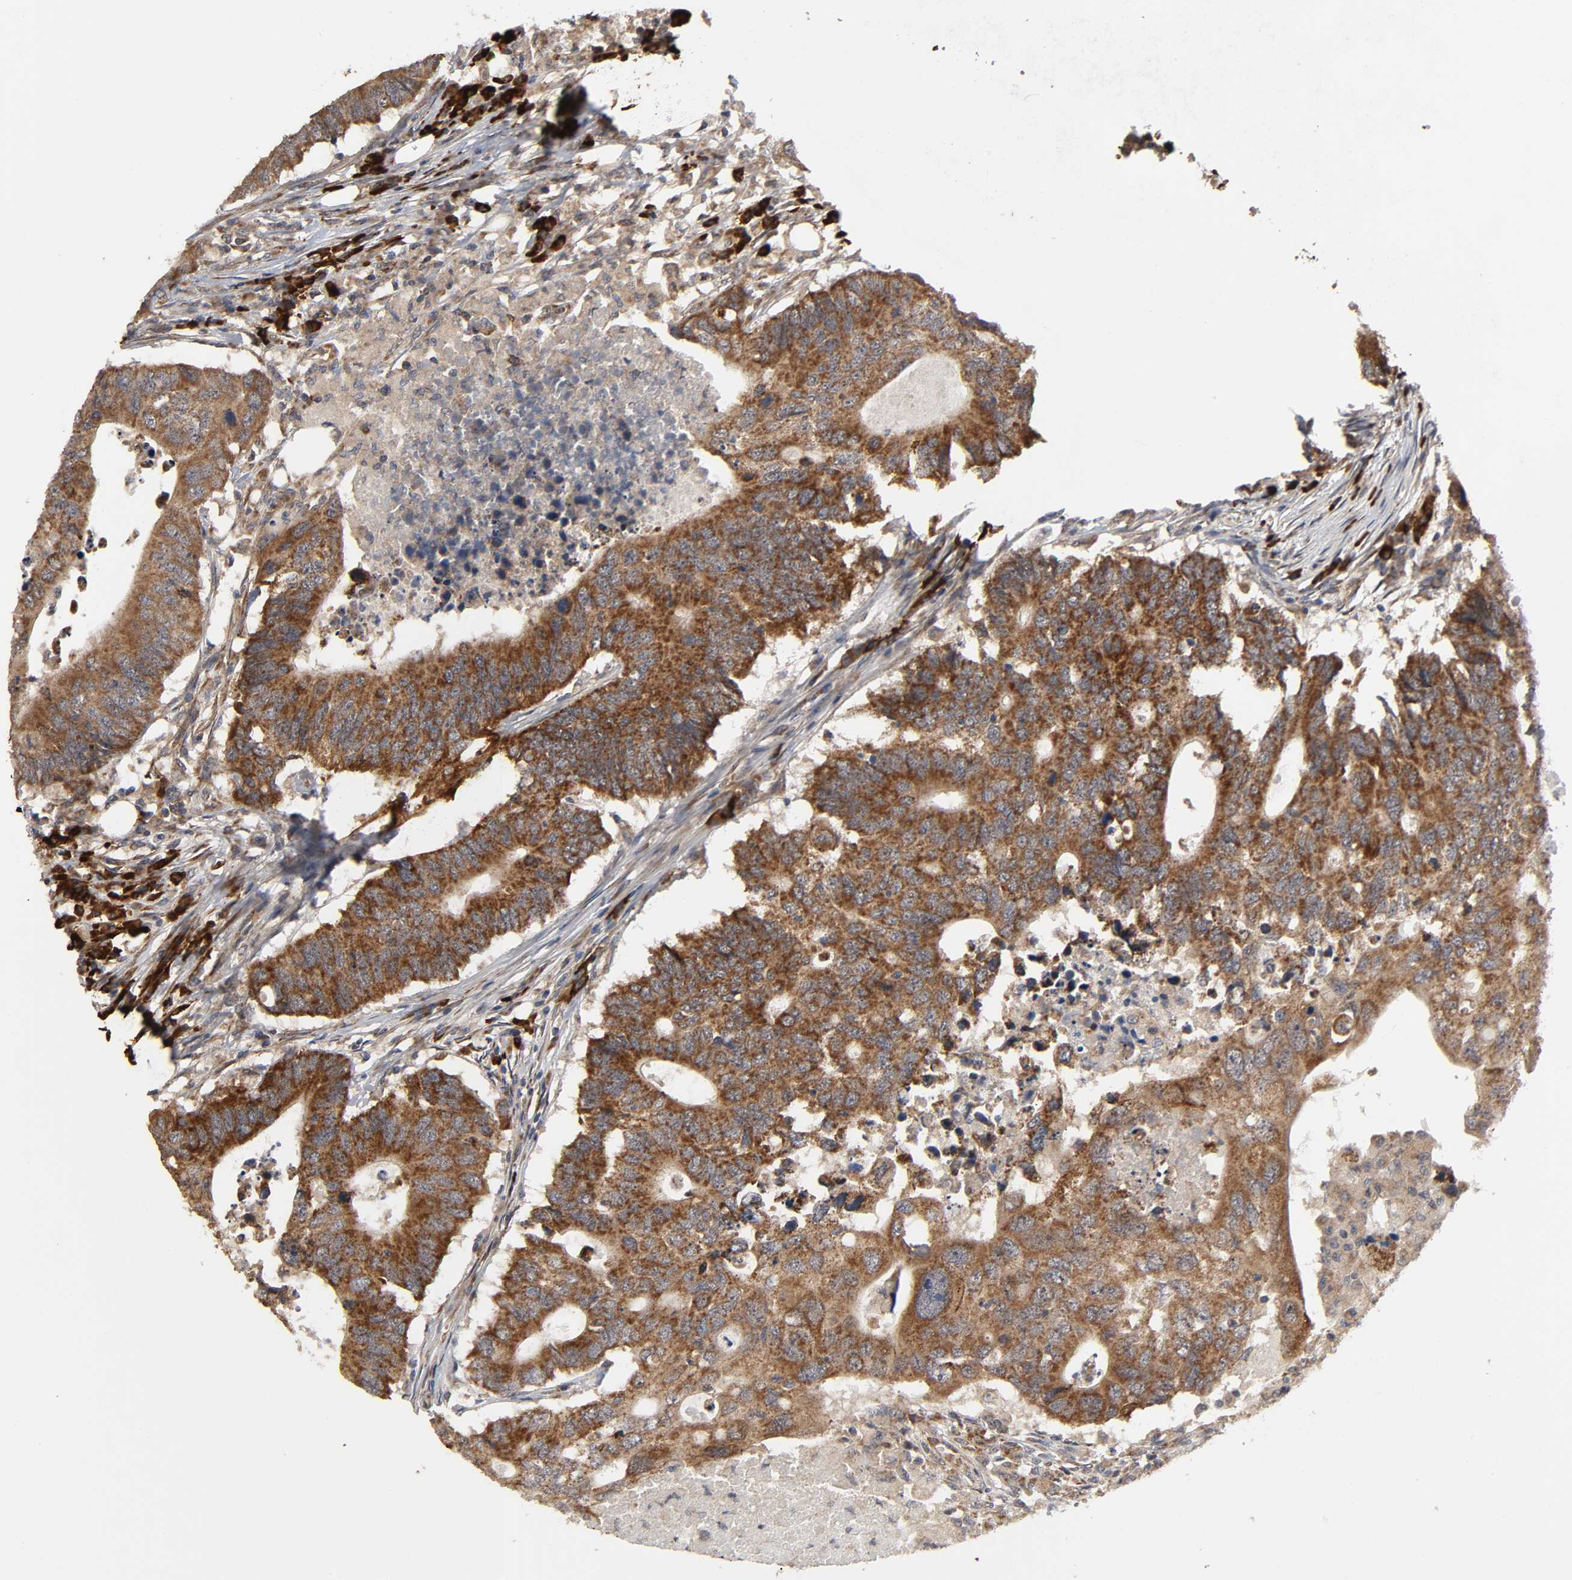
{"staining": {"intensity": "strong", "quantity": ">75%", "location": "cytoplasmic/membranous"}, "tissue": "colorectal cancer", "cell_type": "Tumor cells", "image_type": "cancer", "snomed": [{"axis": "morphology", "description": "Adenocarcinoma, NOS"}, {"axis": "topography", "description": "Colon"}], "caption": "Adenocarcinoma (colorectal) tissue reveals strong cytoplasmic/membranous staining in approximately >75% of tumor cells, visualized by immunohistochemistry. Immunohistochemistry stains the protein in brown and the nuclei are stained blue.", "gene": "SLC30A9", "patient": {"sex": "male", "age": 71}}